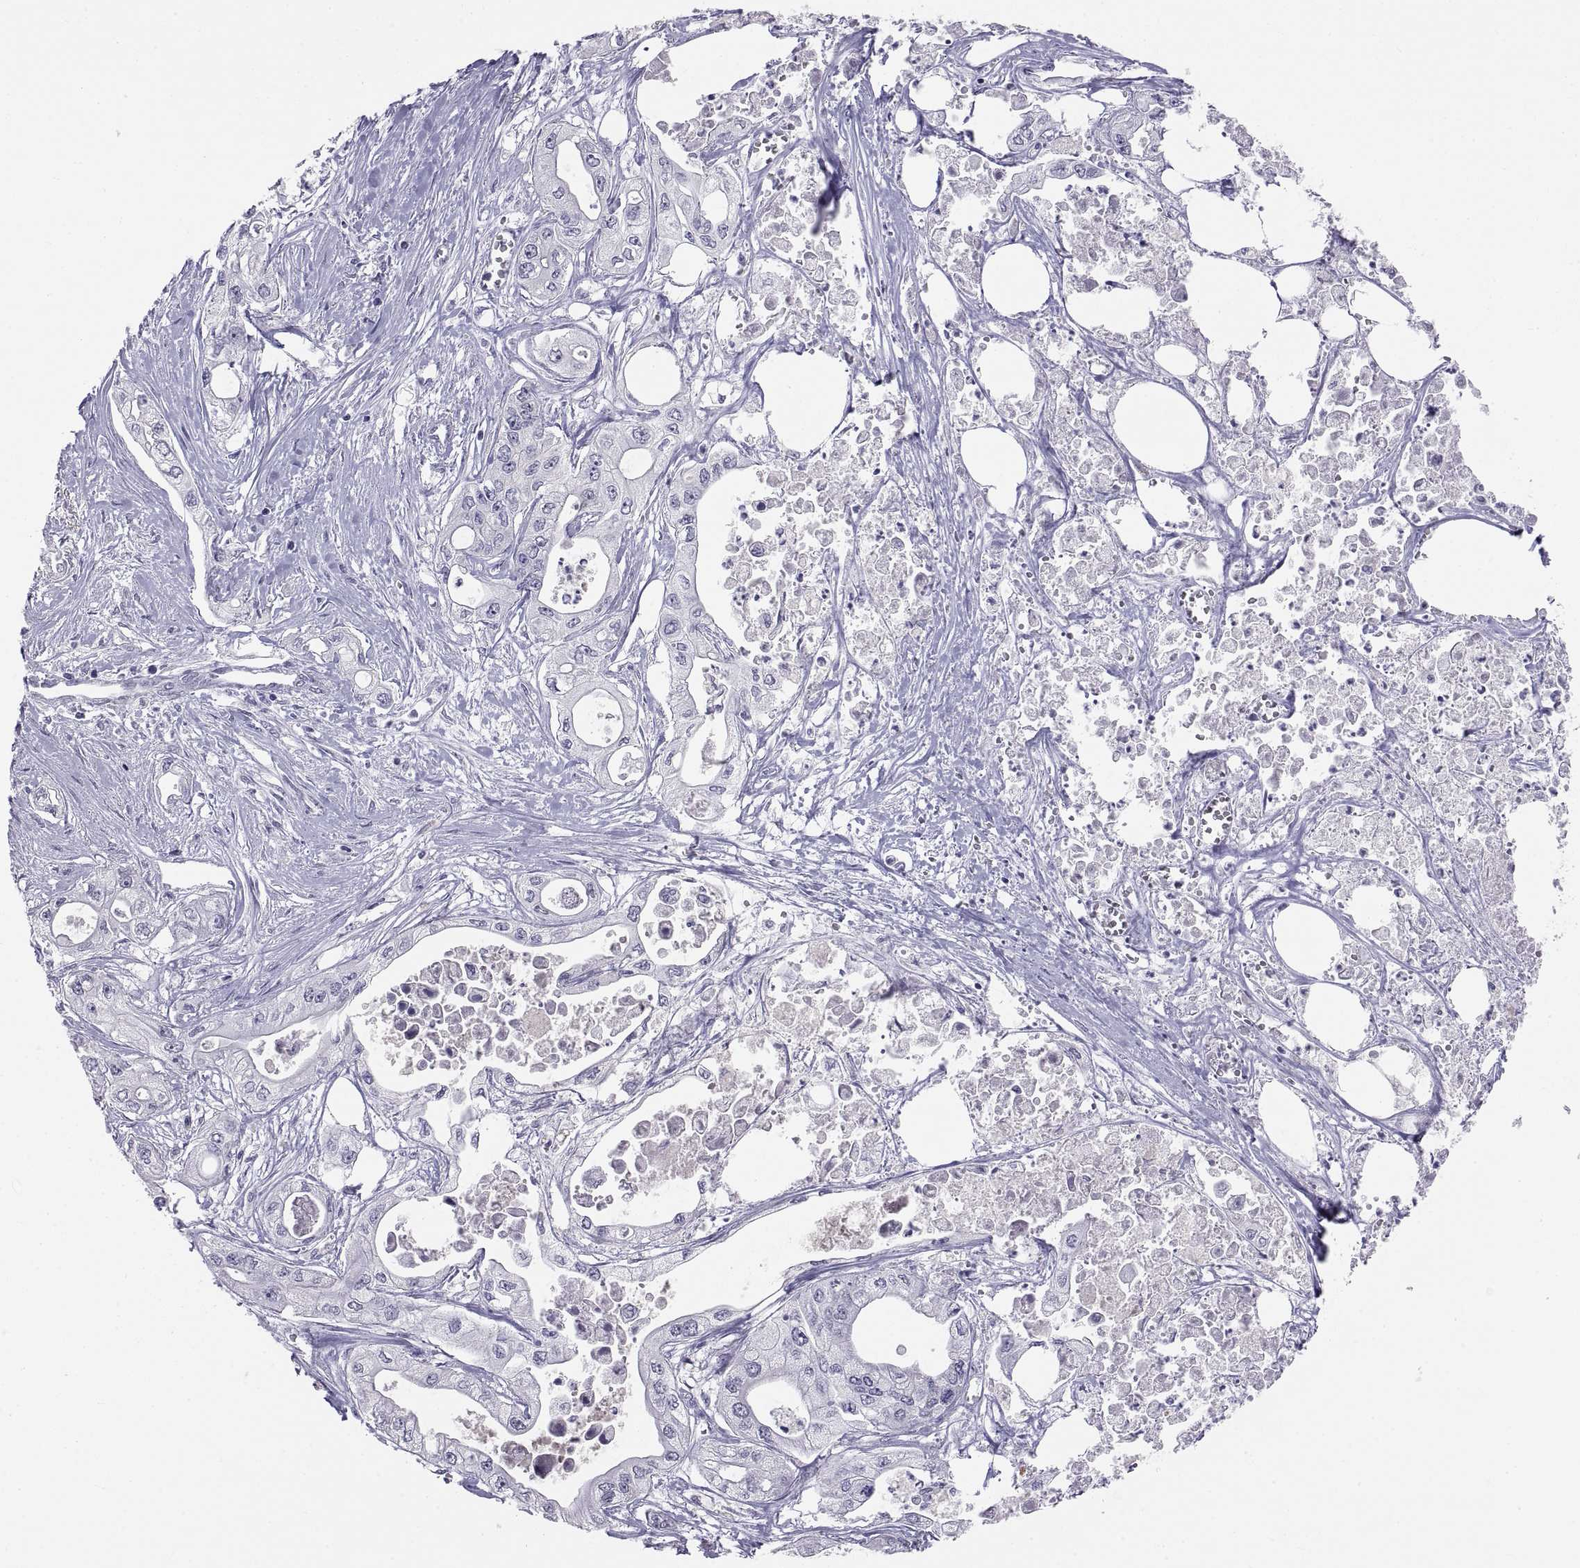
{"staining": {"intensity": "negative", "quantity": "none", "location": "none"}, "tissue": "pancreatic cancer", "cell_type": "Tumor cells", "image_type": "cancer", "snomed": [{"axis": "morphology", "description": "Adenocarcinoma, NOS"}, {"axis": "topography", "description": "Pancreas"}], "caption": "Immunohistochemistry histopathology image of pancreatic cancer (adenocarcinoma) stained for a protein (brown), which shows no staining in tumor cells.", "gene": "TEX13A", "patient": {"sex": "male", "age": 70}}